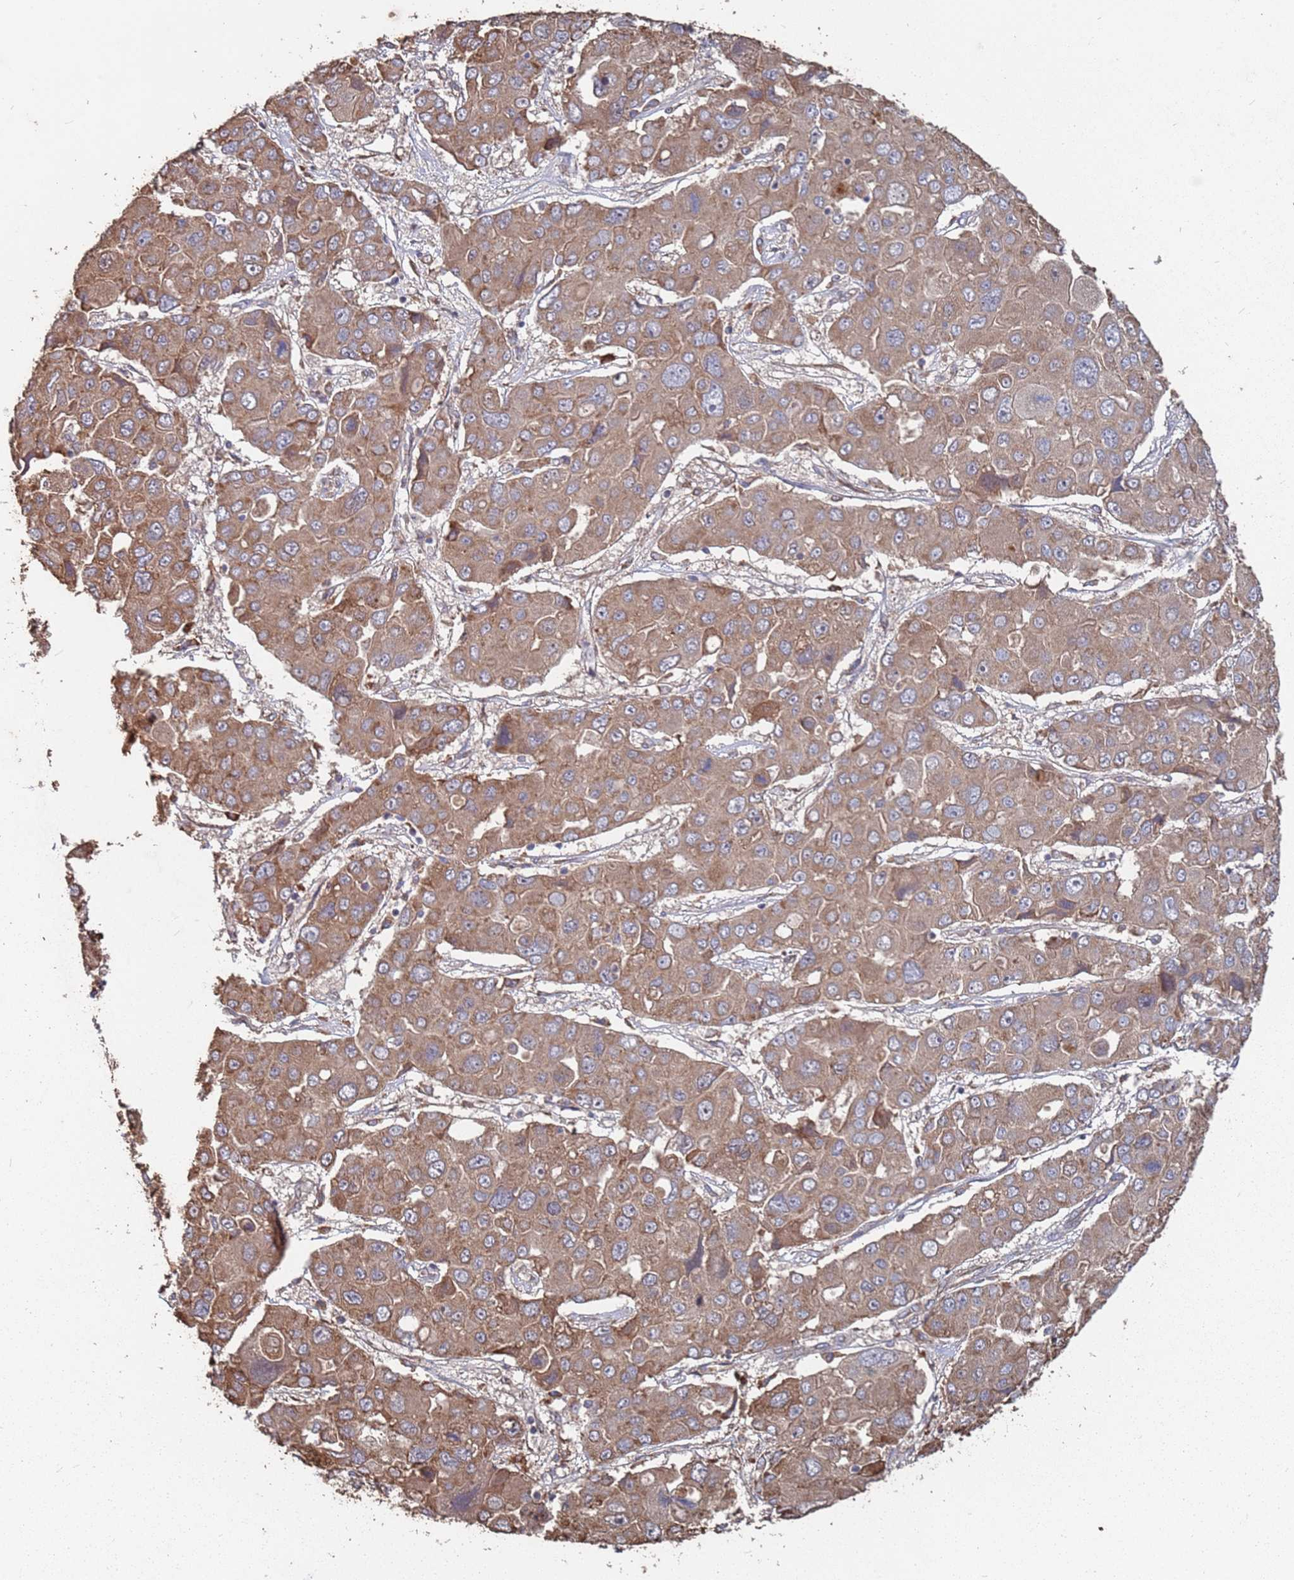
{"staining": {"intensity": "moderate", "quantity": ">75%", "location": "cytoplasmic/membranous"}, "tissue": "liver cancer", "cell_type": "Tumor cells", "image_type": "cancer", "snomed": [{"axis": "morphology", "description": "Cholangiocarcinoma"}, {"axis": "topography", "description": "Liver"}], "caption": "Protein expression analysis of liver cancer (cholangiocarcinoma) exhibits moderate cytoplasmic/membranous expression in approximately >75% of tumor cells.", "gene": "ATG5", "patient": {"sex": "male", "age": 67}}